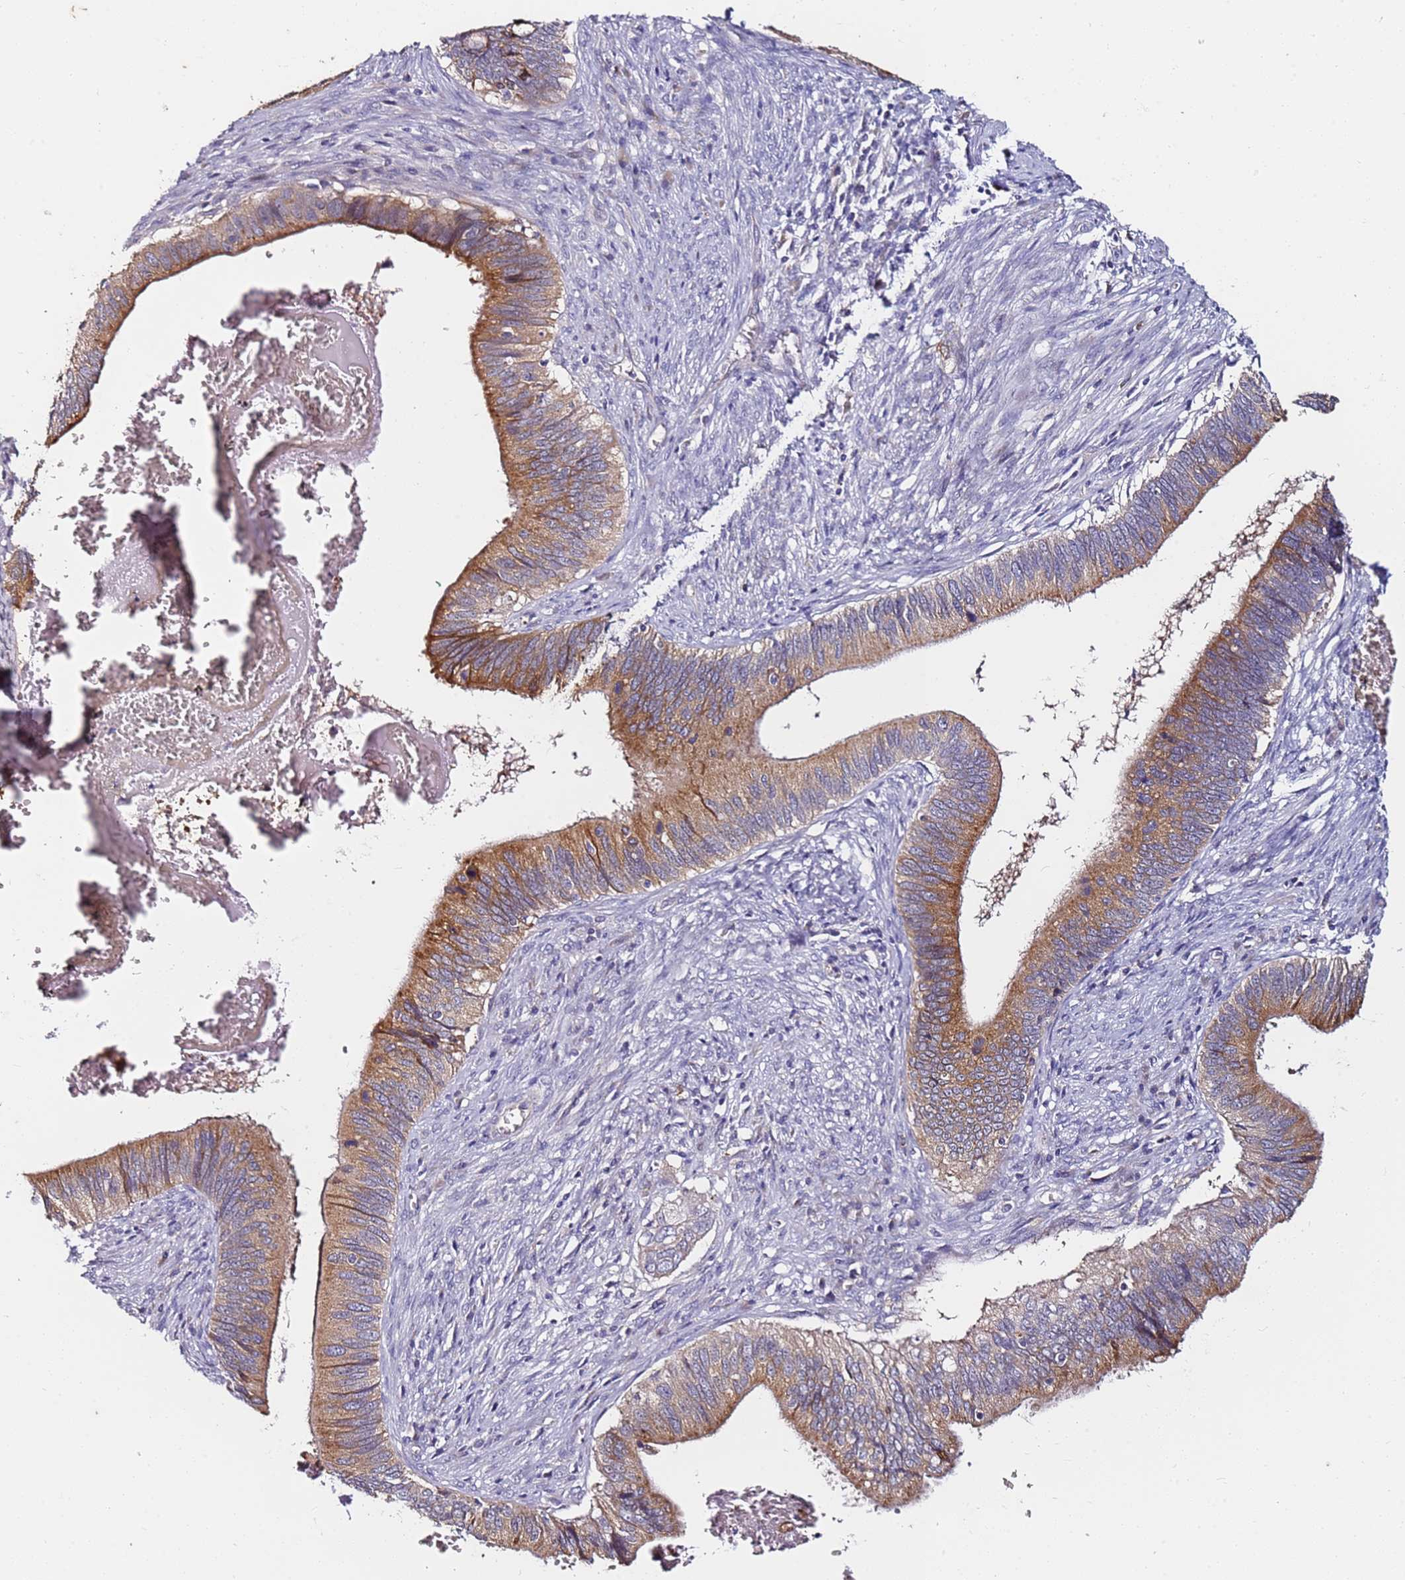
{"staining": {"intensity": "moderate", "quantity": ">75%", "location": "cytoplasmic/membranous"}, "tissue": "cervical cancer", "cell_type": "Tumor cells", "image_type": "cancer", "snomed": [{"axis": "morphology", "description": "Adenocarcinoma, NOS"}, {"axis": "topography", "description": "Cervix"}], "caption": "The histopathology image demonstrates a brown stain indicating the presence of a protein in the cytoplasmic/membranous of tumor cells in cervical cancer. The staining was performed using DAB (3,3'-diaminobenzidine) to visualize the protein expression in brown, while the nuclei were stained in blue with hematoxylin (Magnification: 20x).", "gene": "SRRM5", "patient": {"sex": "female", "age": 42}}